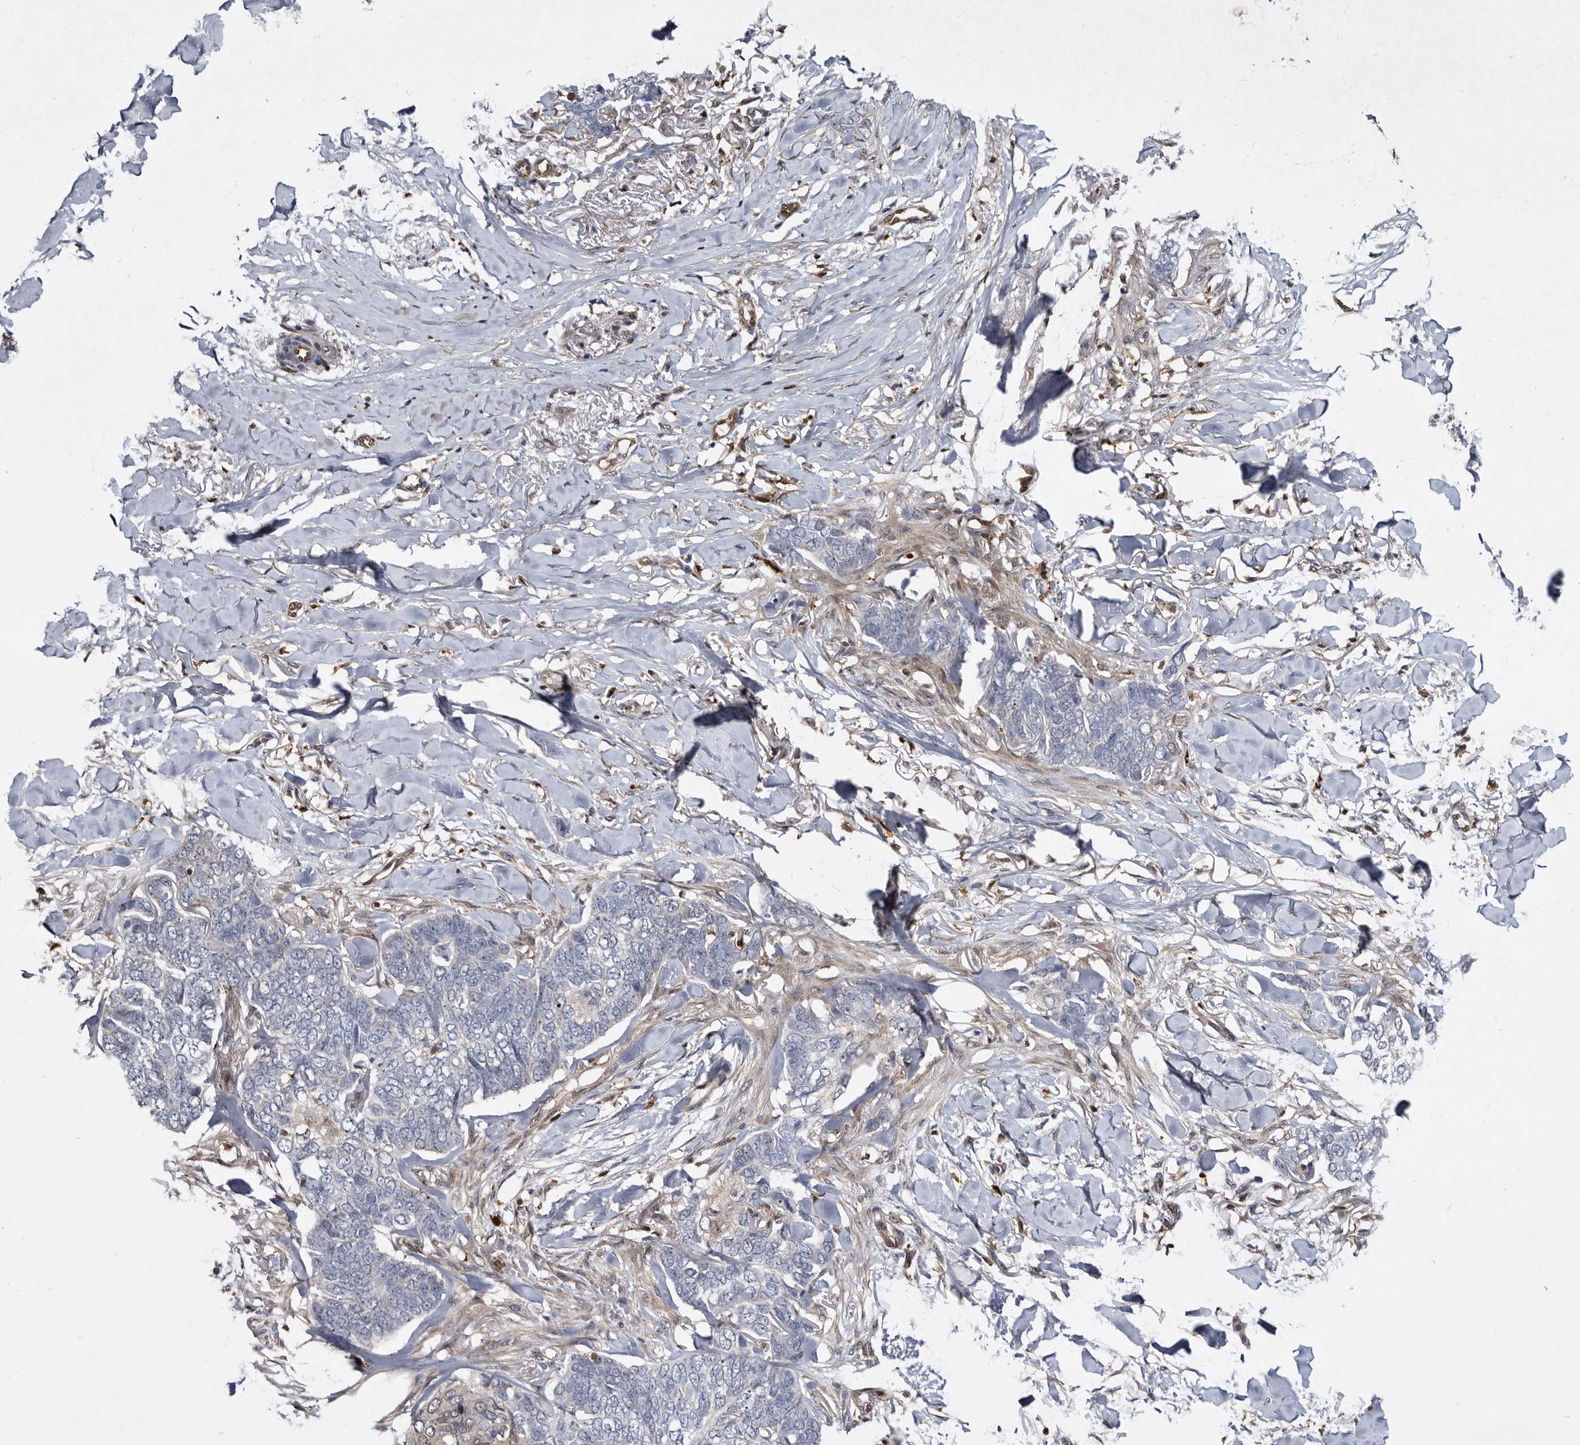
{"staining": {"intensity": "negative", "quantity": "none", "location": "none"}, "tissue": "skin cancer", "cell_type": "Tumor cells", "image_type": "cancer", "snomed": [{"axis": "morphology", "description": "Normal tissue, NOS"}, {"axis": "morphology", "description": "Basal cell carcinoma"}, {"axis": "topography", "description": "Skin"}], "caption": "A high-resolution photomicrograph shows immunohistochemistry staining of skin basal cell carcinoma, which reveals no significant positivity in tumor cells.", "gene": "SERPINB8", "patient": {"sex": "male", "age": 77}}